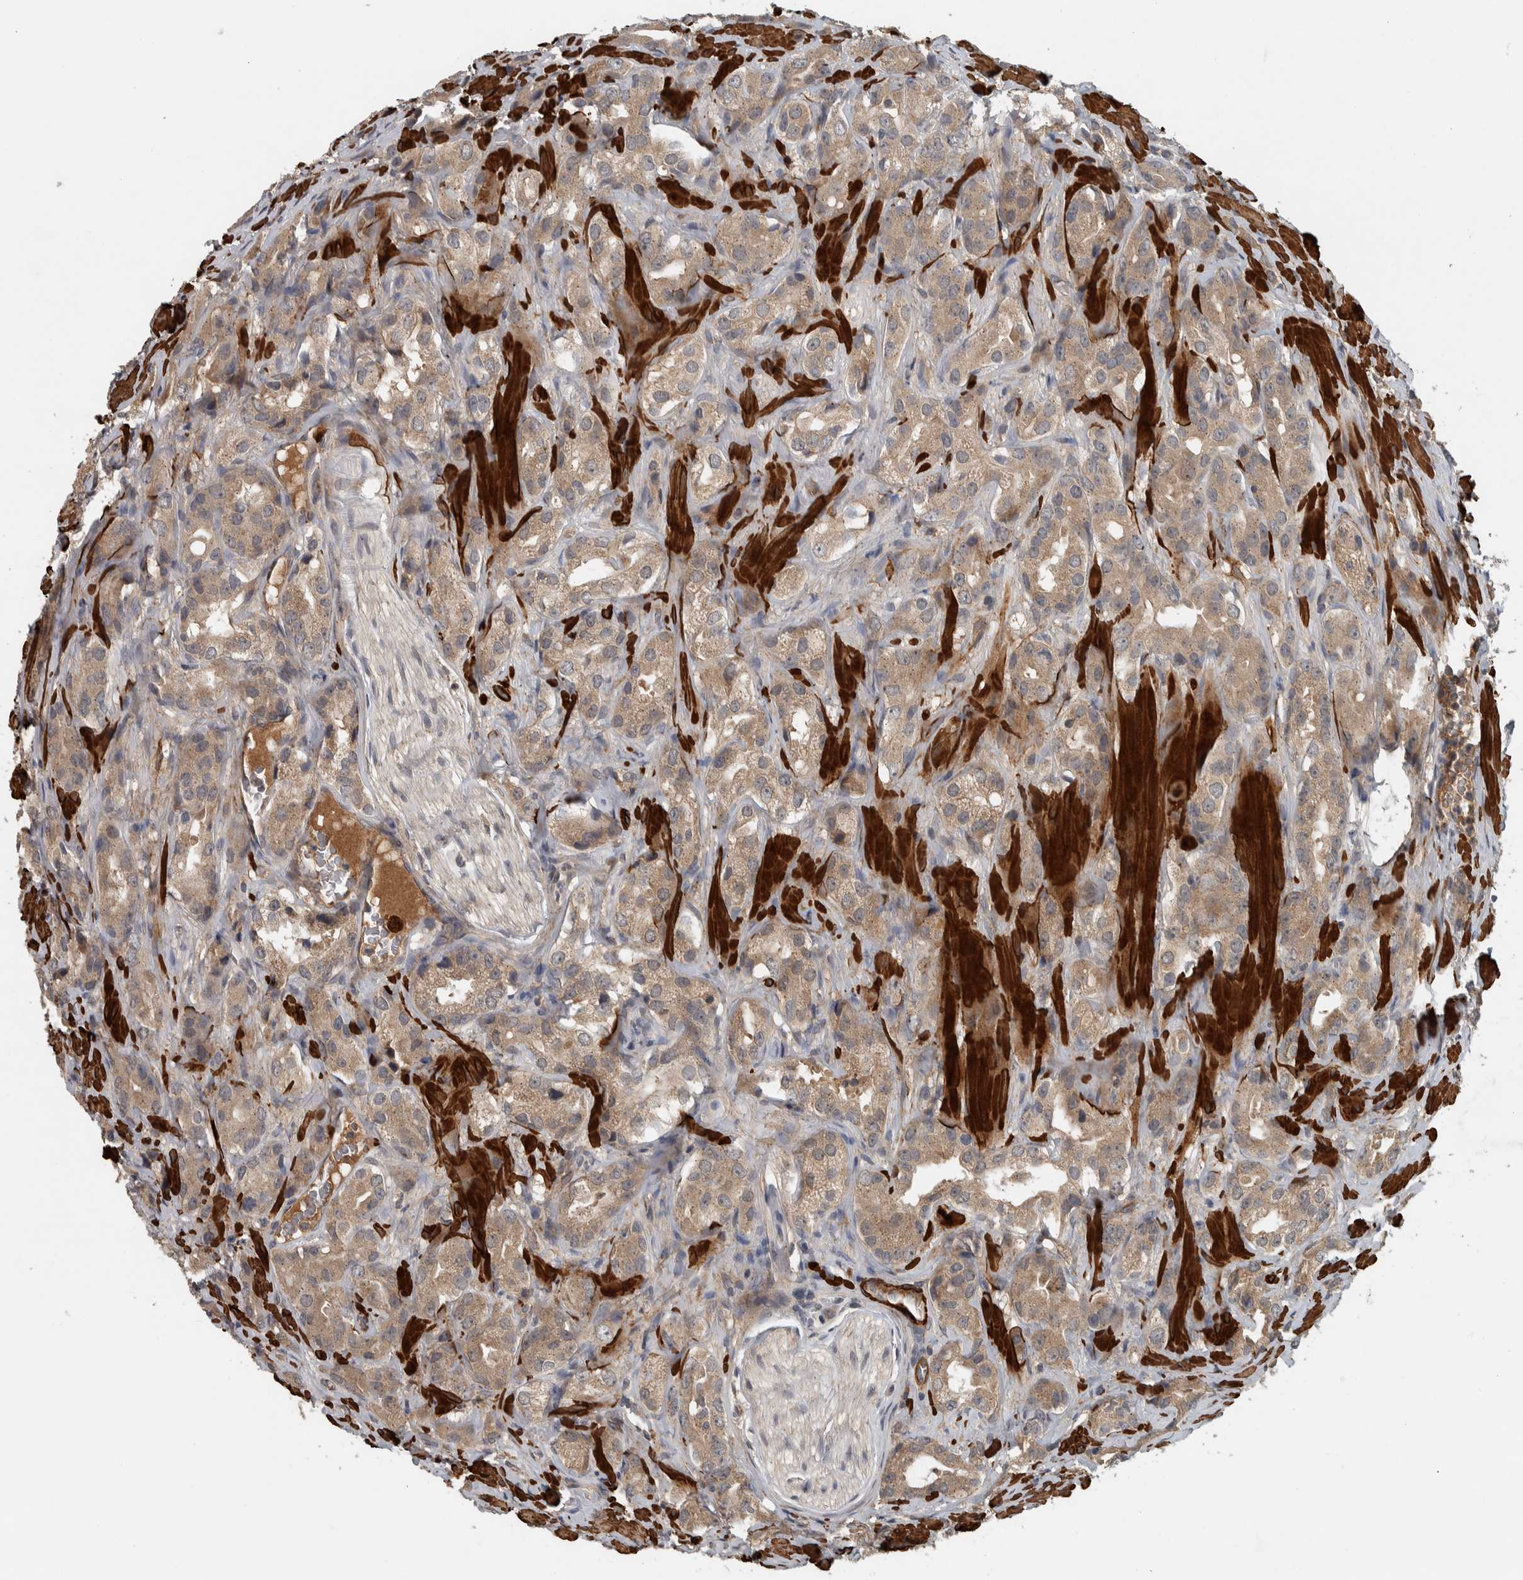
{"staining": {"intensity": "weak", "quantity": ">75%", "location": "cytoplasmic/membranous"}, "tissue": "prostate cancer", "cell_type": "Tumor cells", "image_type": "cancer", "snomed": [{"axis": "morphology", "description": "Adenocarcinoma, High grade"}, {"axis": "topography", "description": "Prostate"}], "caption": "Prostate high-grade adenocarcinoma was stained to show a protein in brown. There is low levels of weak cytoplasmic/membranous expression in about >75% of tumor cells.", "gene": "LBHD1", "patient": {"sex": "male", "age": 63}}